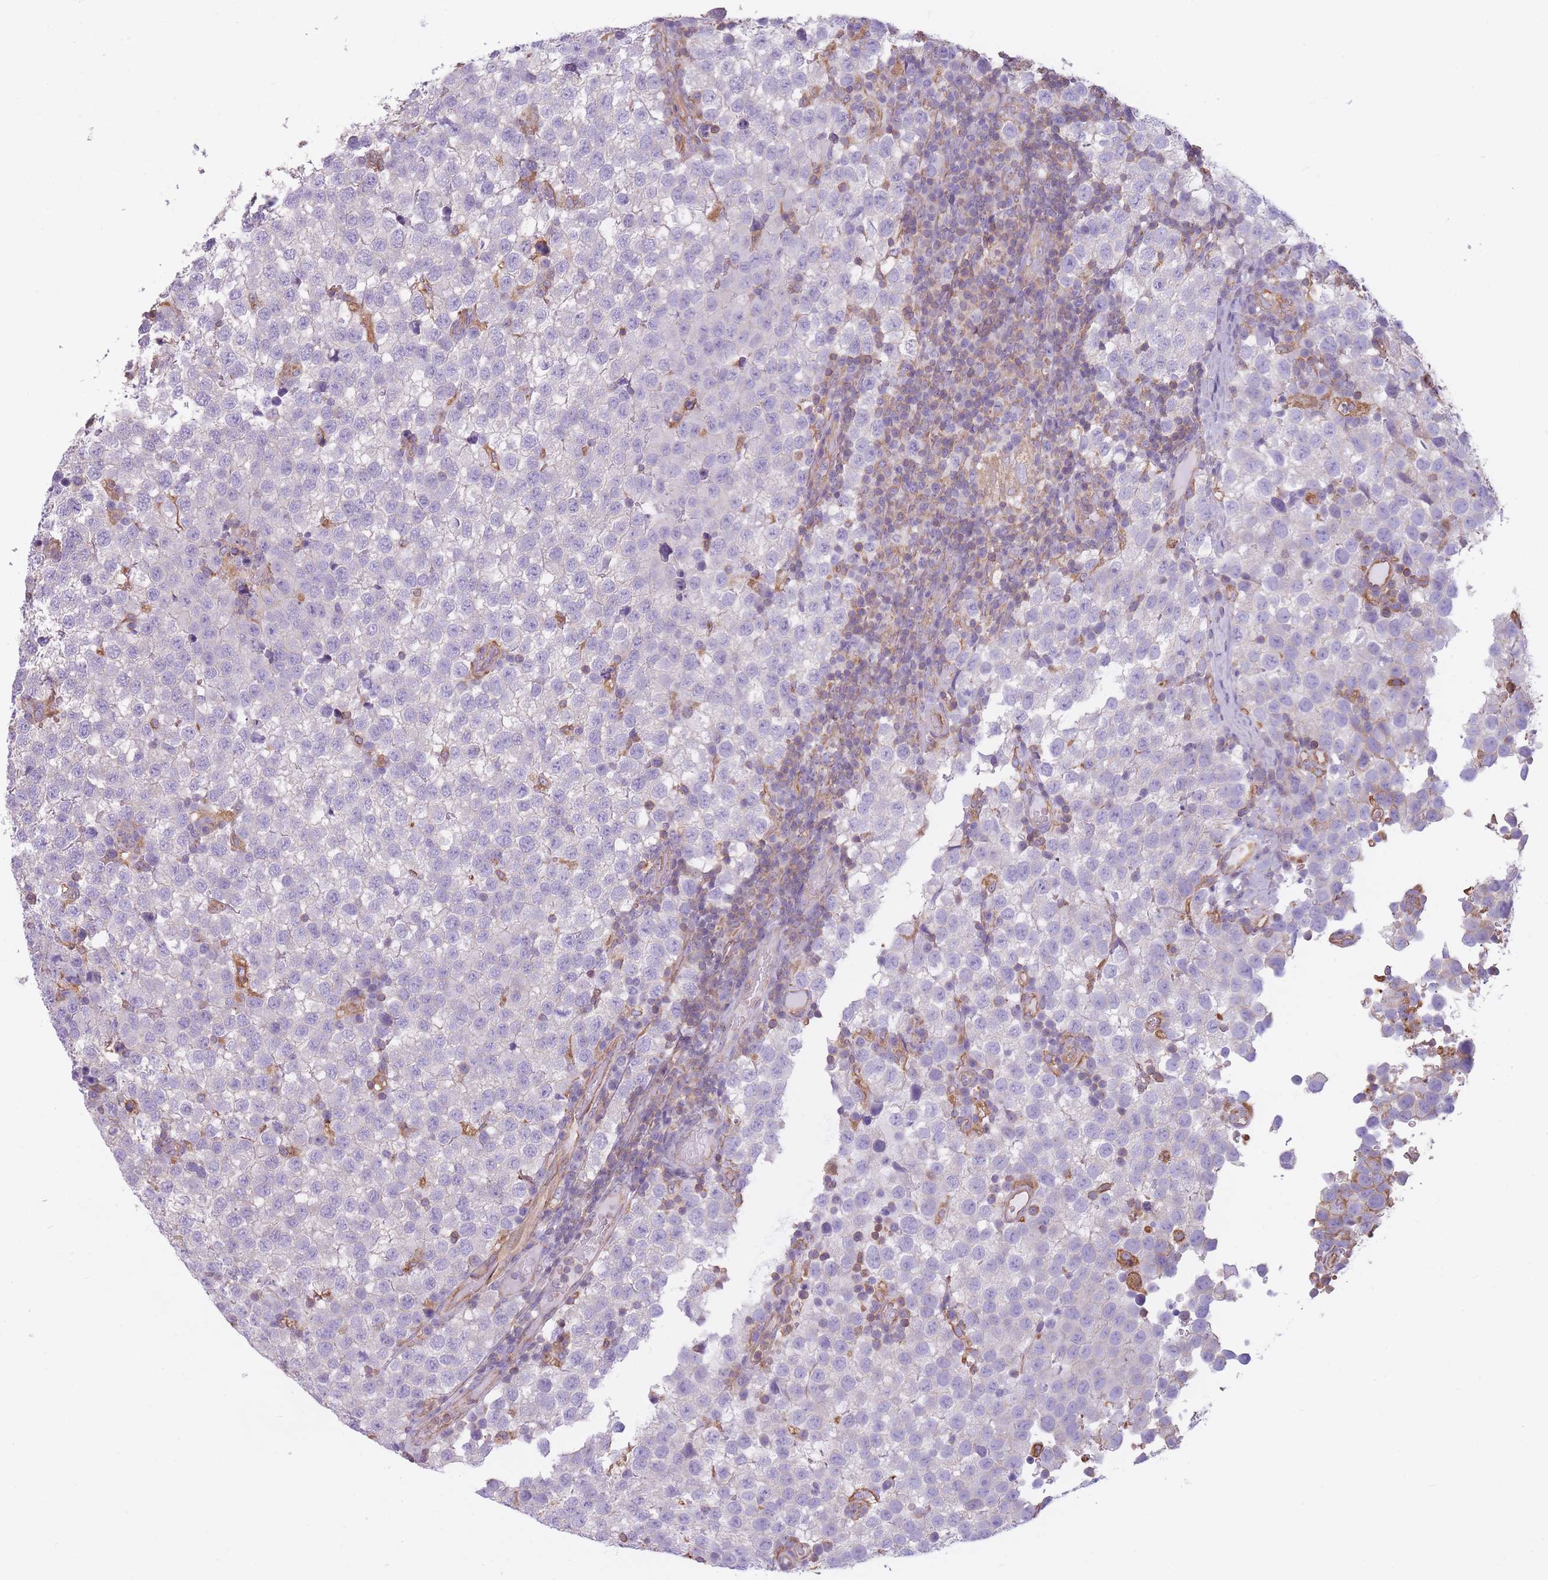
{"staining": {"intensity": "negative", "quantity": "none", "location": "none"}, "tissue": "testis cancer", "cell_type": "Tumor cells", "image_type": "cancer", "snomed": [{"axis": "morphology", "description": "Seminoma, NOS"}, {"axis": "topography", "description": "Testis"}], "caption": "Tumor cells show no significant protein expression in seminoma (testis).", "gene": "ADD1", "patient": {"sex": "male", "age": 34}}